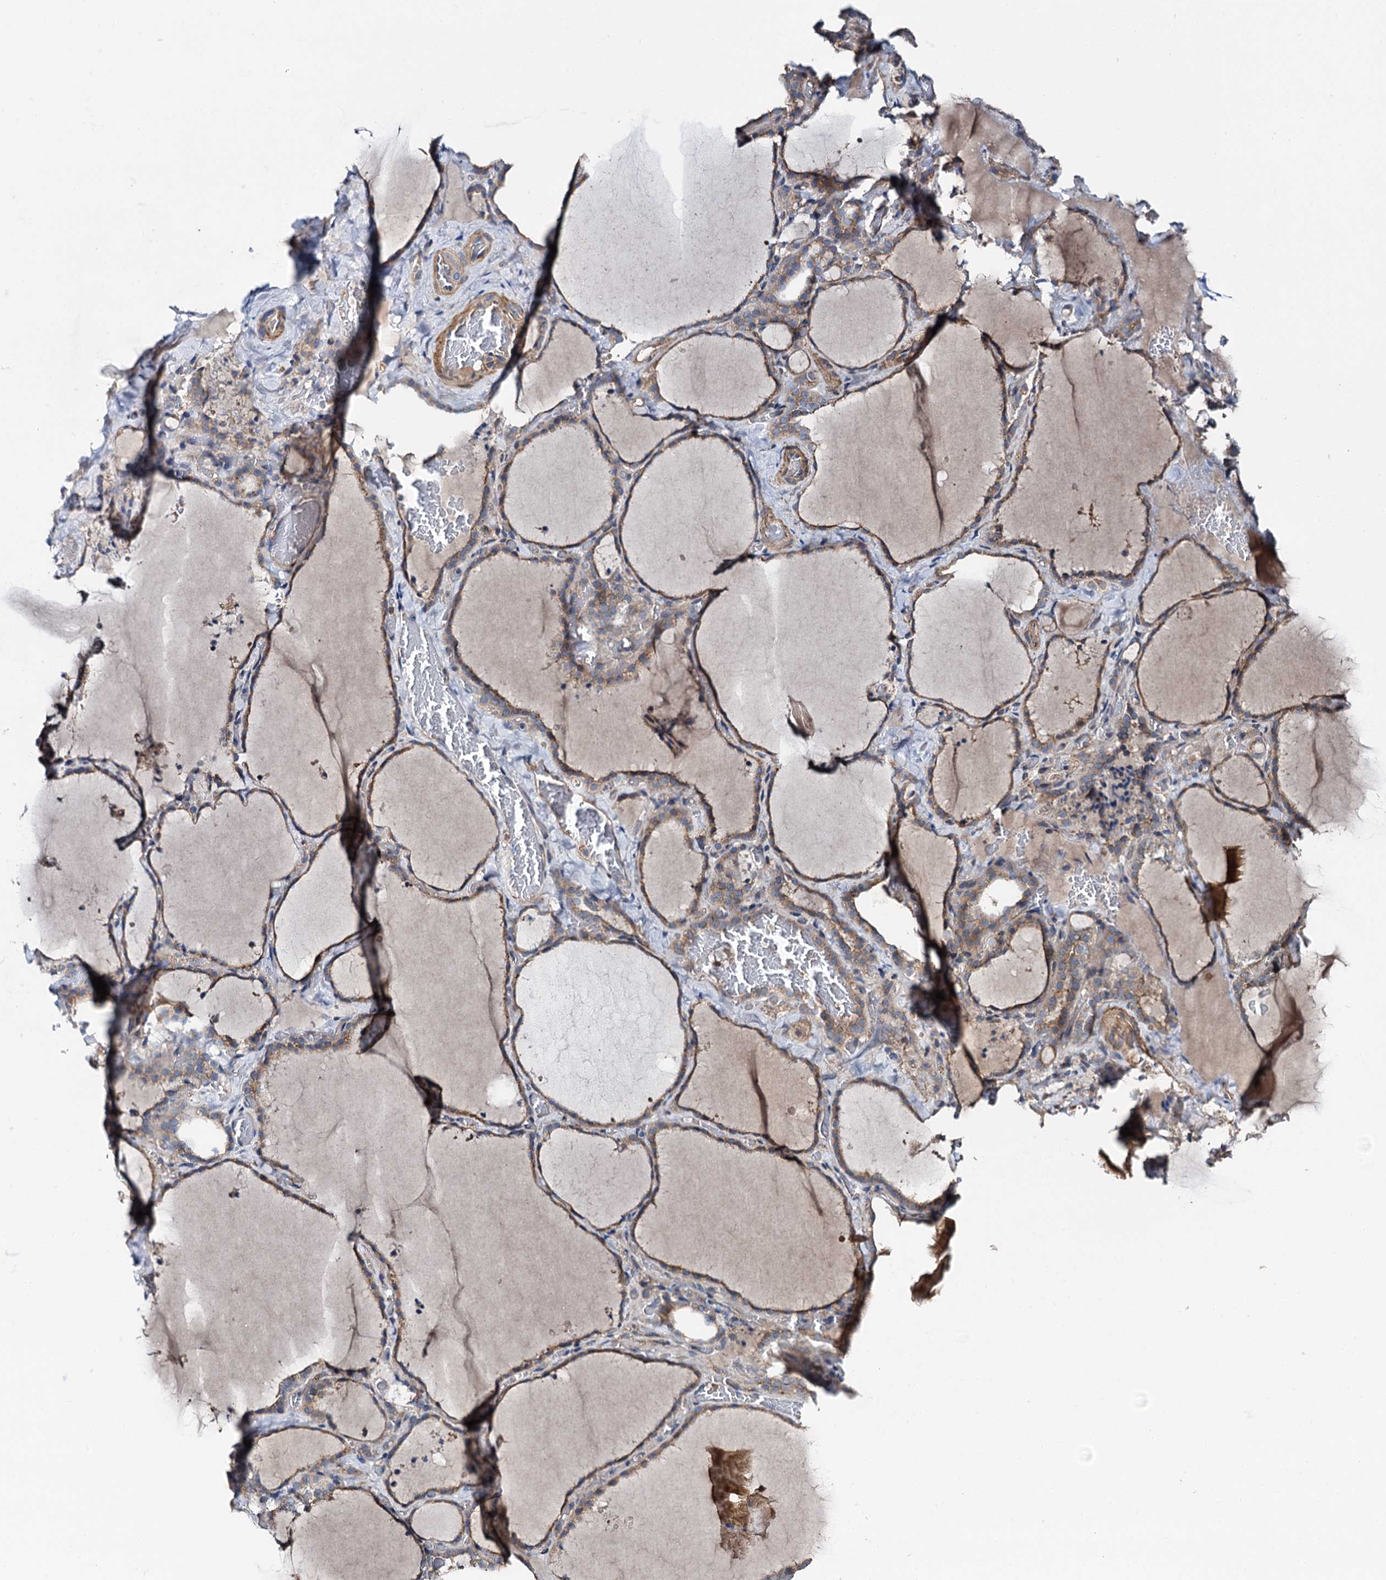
{"staining": {"intensity": "weak", "quantity": ">75%", "location": "cytoplasmic/membranous"}, "tissue": "thyroid gland", "cell_type": "Glandular cells", "image_type": "normal", "snomed": [{"axis": "morphology", "description": "Normal tissue, NOS"}, {"axis": "topography", "description": "Thyroid gland"}], "caption": "IHC of benign human thyroid gland exhibits low levels of weak cytoplasmic/membranous staining in about >75% of glandular cells.", "gene": "SLC22A25", "patient": {"sex": "female", "age": 22}}